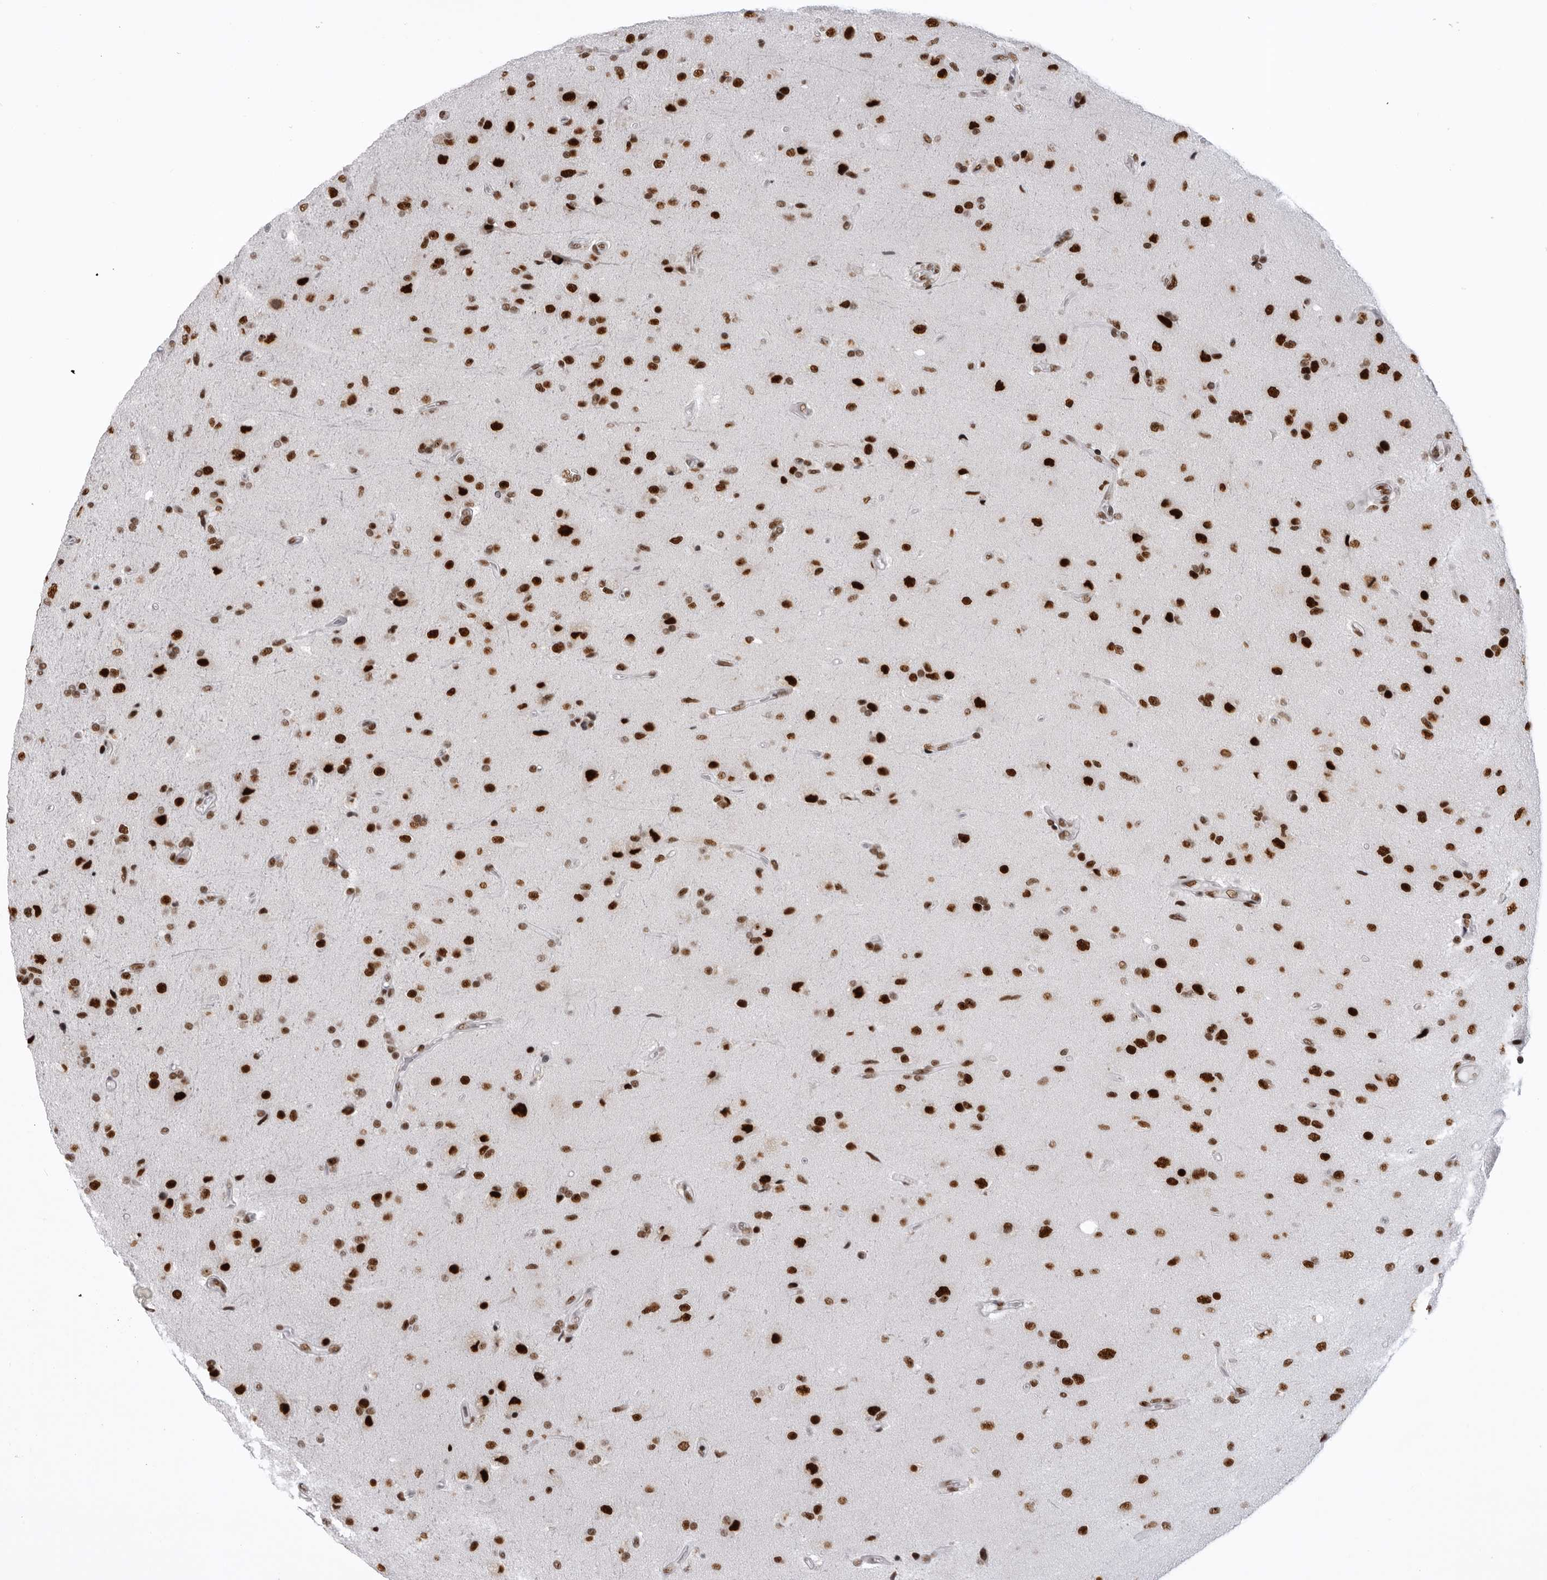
{"staining": {"intensity": "strong", "quantity": ">75%", "location": "nuclear"}, "tissue": "glioma", "cell_type": "Tumor cells", "image_type": "cancer", "snomed": [{"axis": "morphology", "description": "Glioma, malignant, High grade"}, {"axis": "topography", "description": "Brain"}], "caption": "Glioma stained for a protein exhibits strong nuclear positivity in tumor cells.", "gene": "DHX9", "patient": {"sex": "male", "age": 72}}